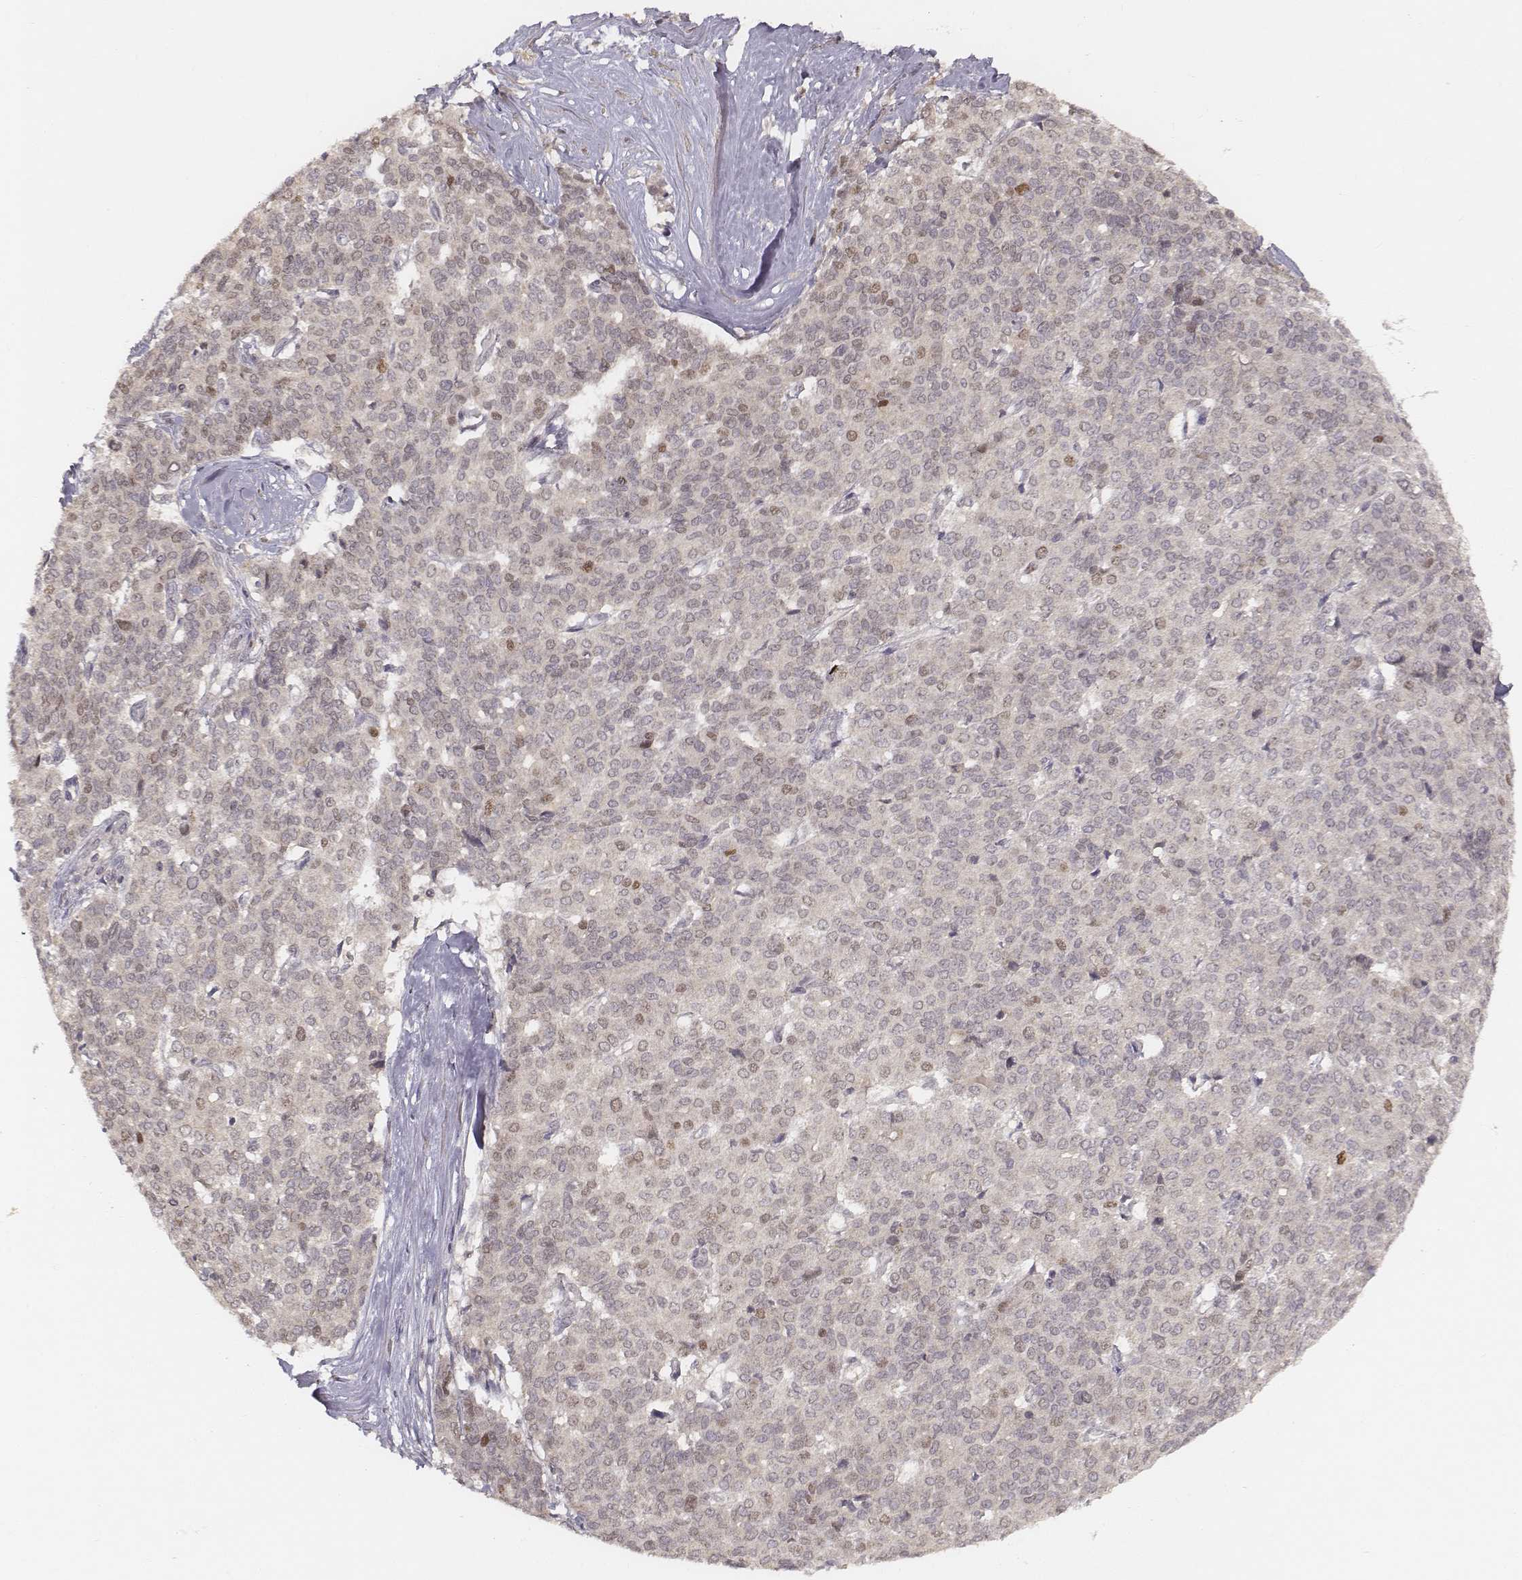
{"staining": {"intensity": "weak", "quantity": "<25%", "location": "nuclear"}, "tissue": "liver cancer", "cell_type": "Tumor cells", "image_type": "cancer", "snomed": [{"axis": "morphology", "description": "Cholangiocarcinoma"}, {"axis": "topography", "description": "Liver"}], "caption": "Micrograph shows no protein positivity in tumor cells of cholangiocarcinoma (liver) tissue.", "gene": "FANCD2", "patient": {"sex": "female", "age": 47}}